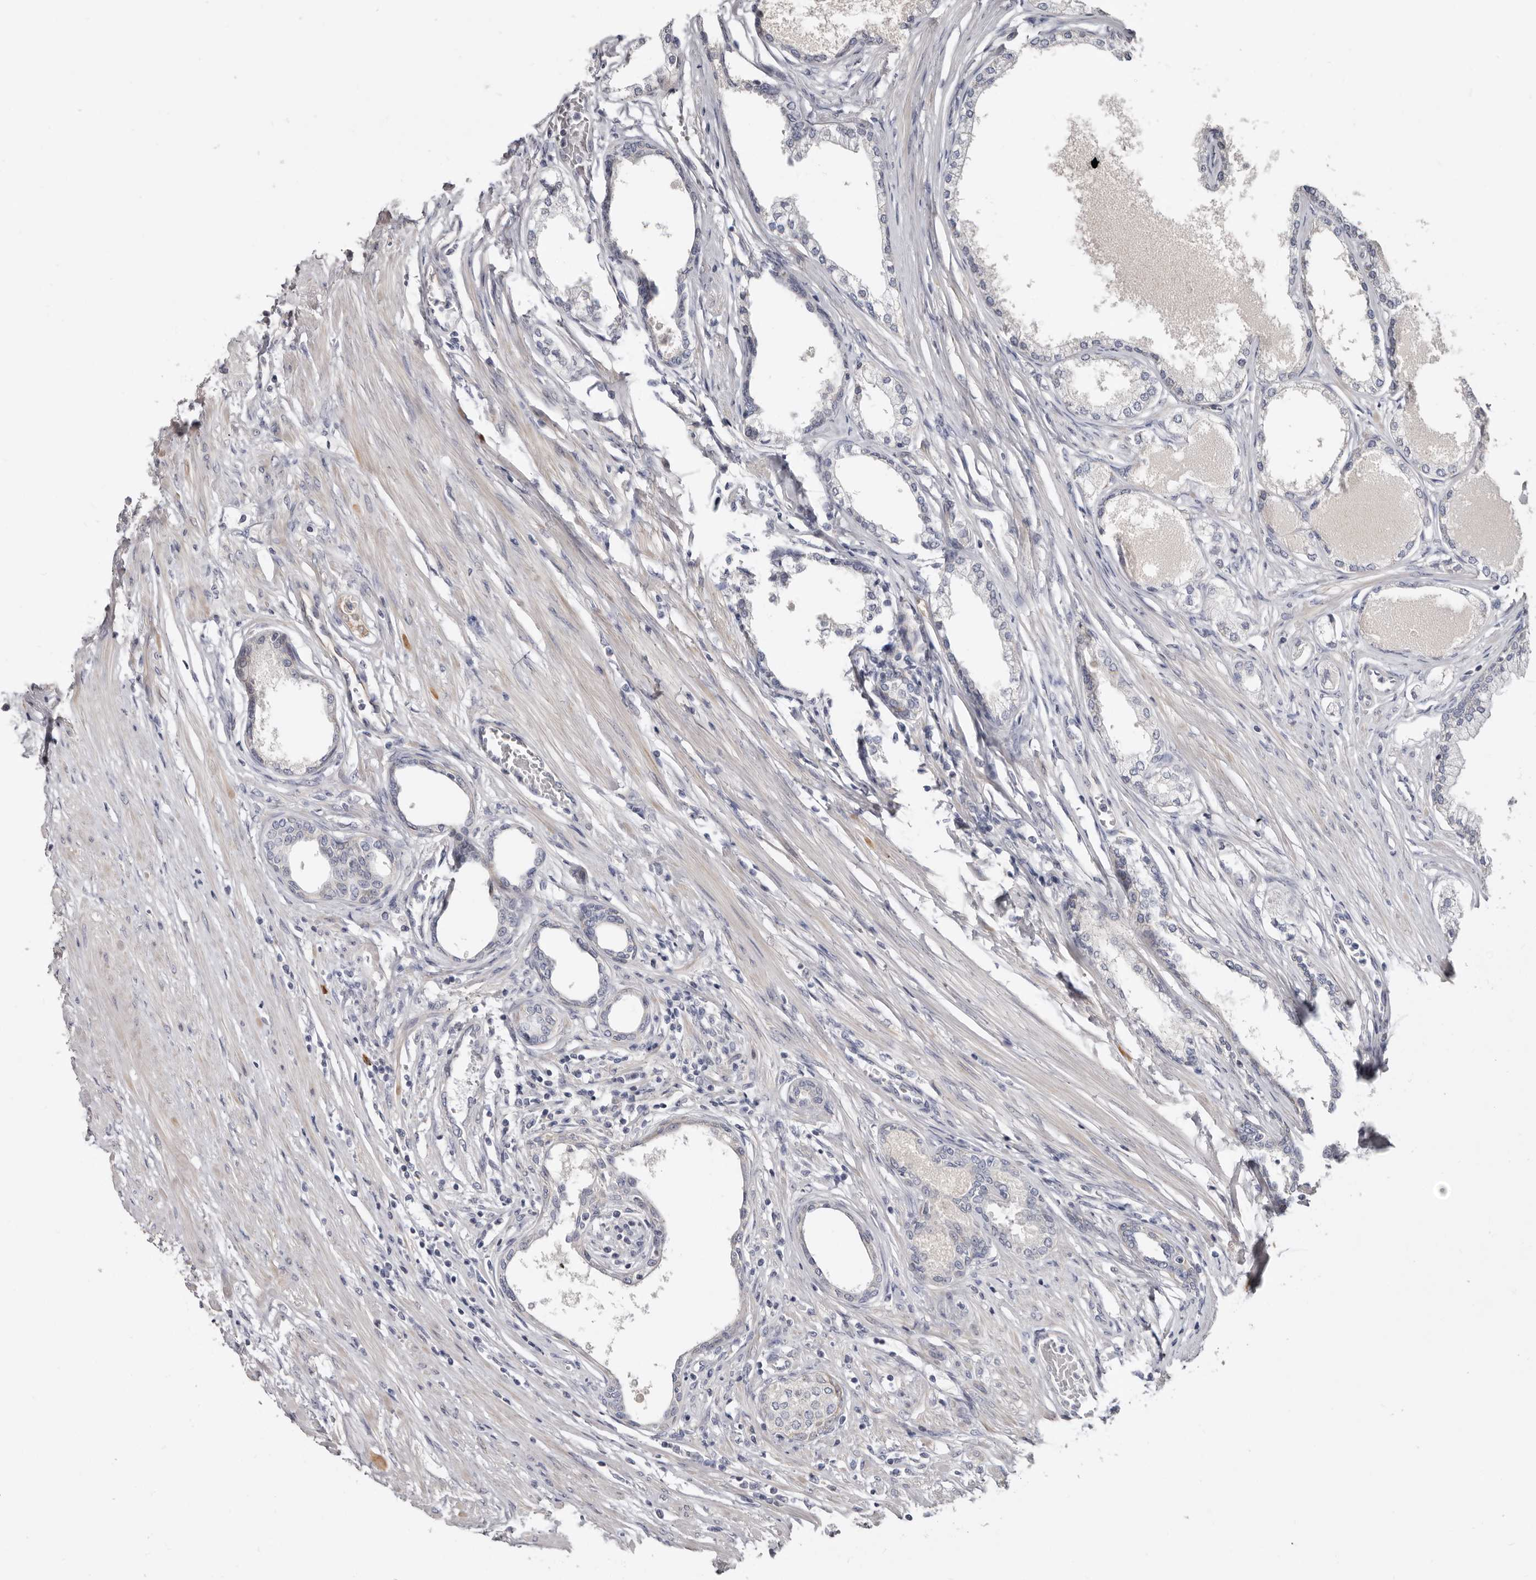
{"staining": {"intensity": "negative", "quantity": "none", "location": "none"}, "tissue": "prostate", "cell_type": "Glandular cells", "image_type": "normal", "snomed": [{"axis": "morphology", "description": "Normal tissue, NOS"}, {"axis": "morphology", "description": "Urothelial carcinoma, Low grade"}, {"axis": "topography", "description": "Urinary bladder"}, {"axis": "topography", "description": "Prostate"}], "caption": "A high-resolution histopathology image shows immunohistochemistry staining of benign prostate, which demonstrates no significant expression in glandular cells.", "gene": "SPTA1", "patient": {"sex": "male", "age": 60}}